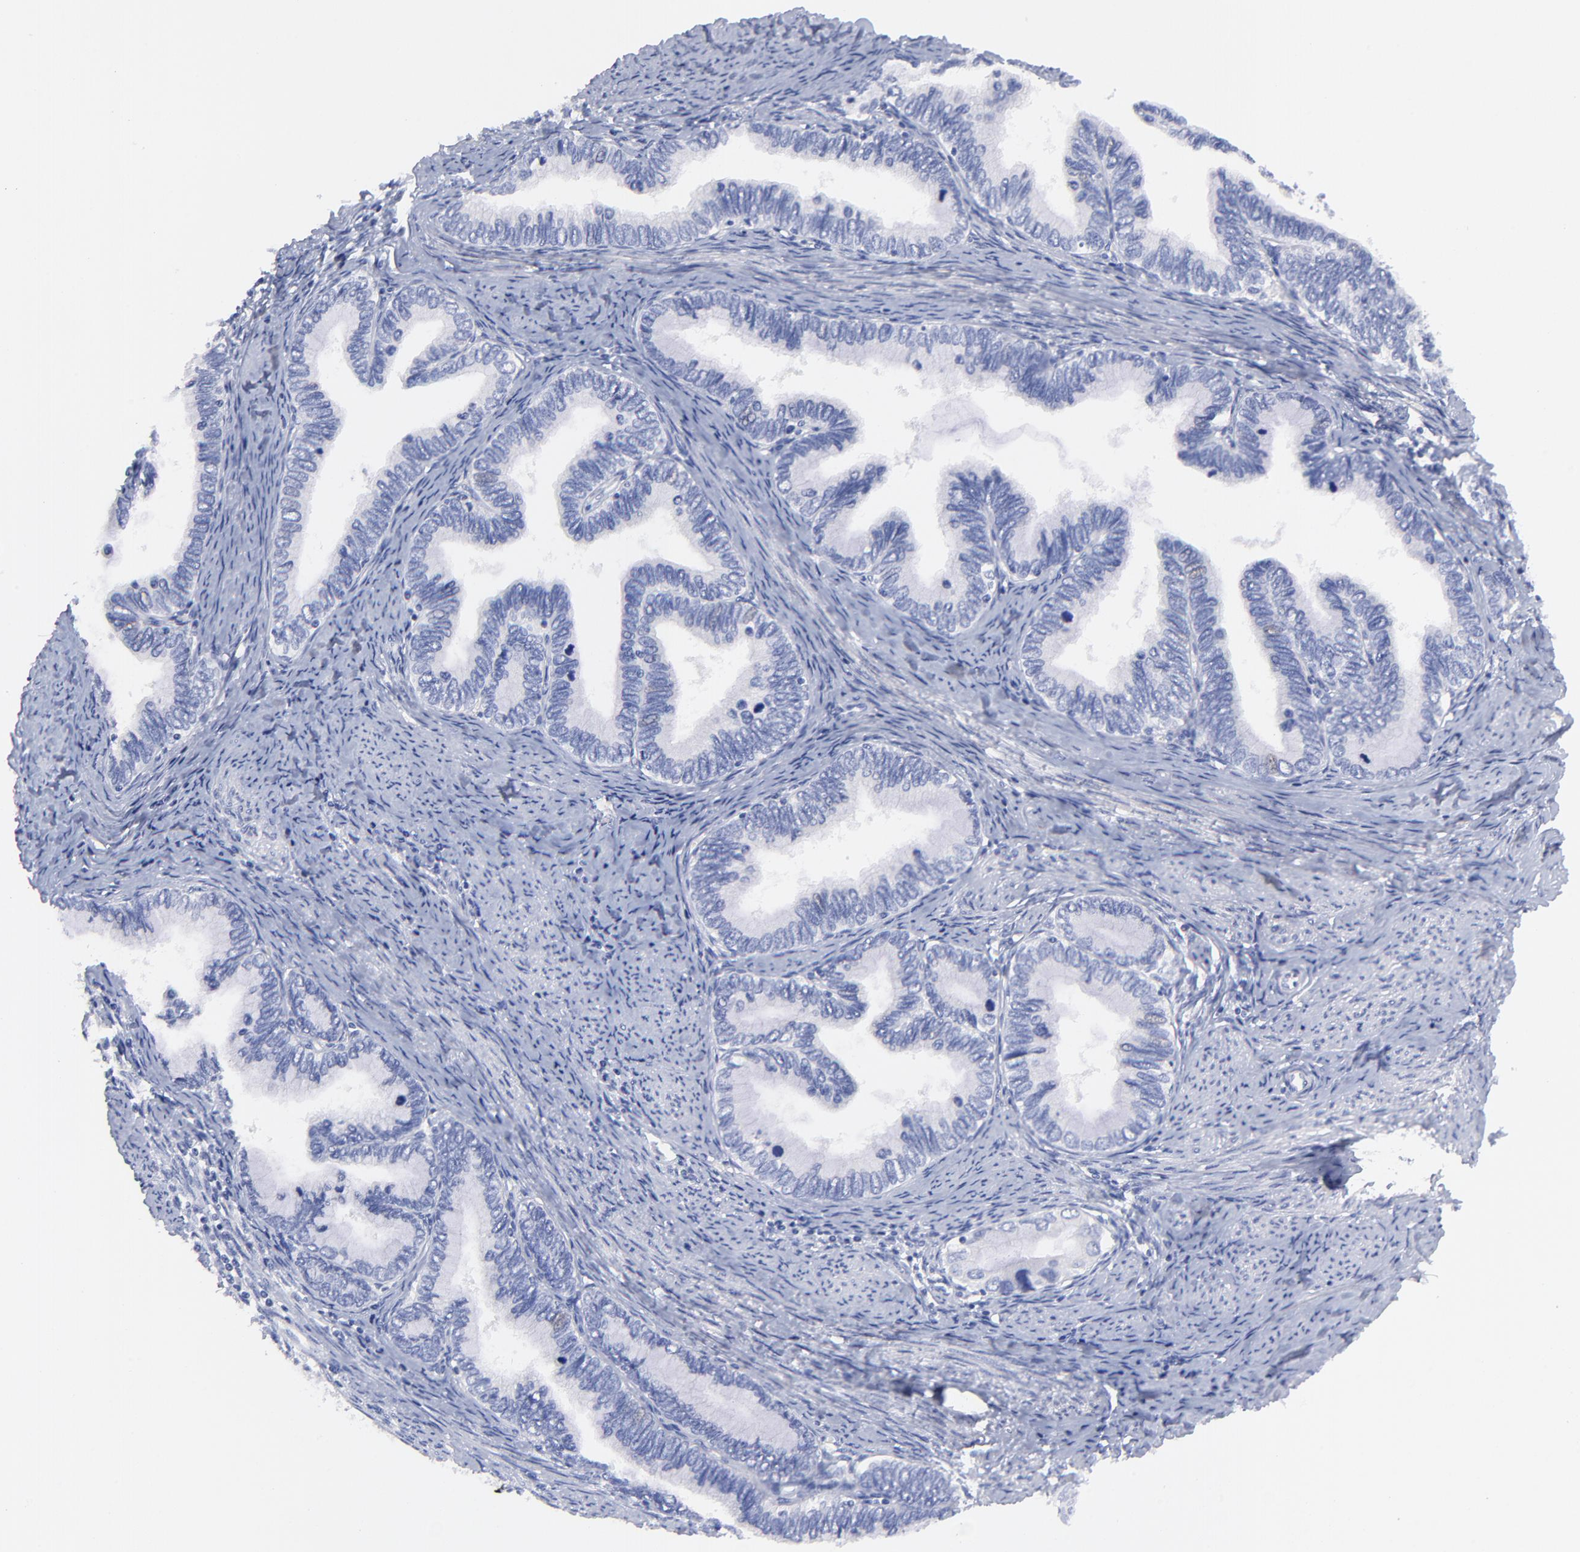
{"staining": {"intensity": "negative", "quantity": "none", "location": "none"}, "tissue": "cervical cancer", "cell_type": "Tumor cells", "image_type": "cancer", "snomed": [{"axis": "morphology", "description": "Adenocarcinoma, NOS"}, {"axis": "topography", "description": "Cervix"}], "caption": "Immunohistochemistry image of cervical cancer (adenocarcinoma) stained for a protein (brown), which shows no expression in tumor cells. (Stains: DAB immunohistochemistry with hematoxylin counter stain, Microscopy: brightfield microscopy at high magnification).", "gene": "HORMAD2", "patient": {"sex": "female", "age": 49}}